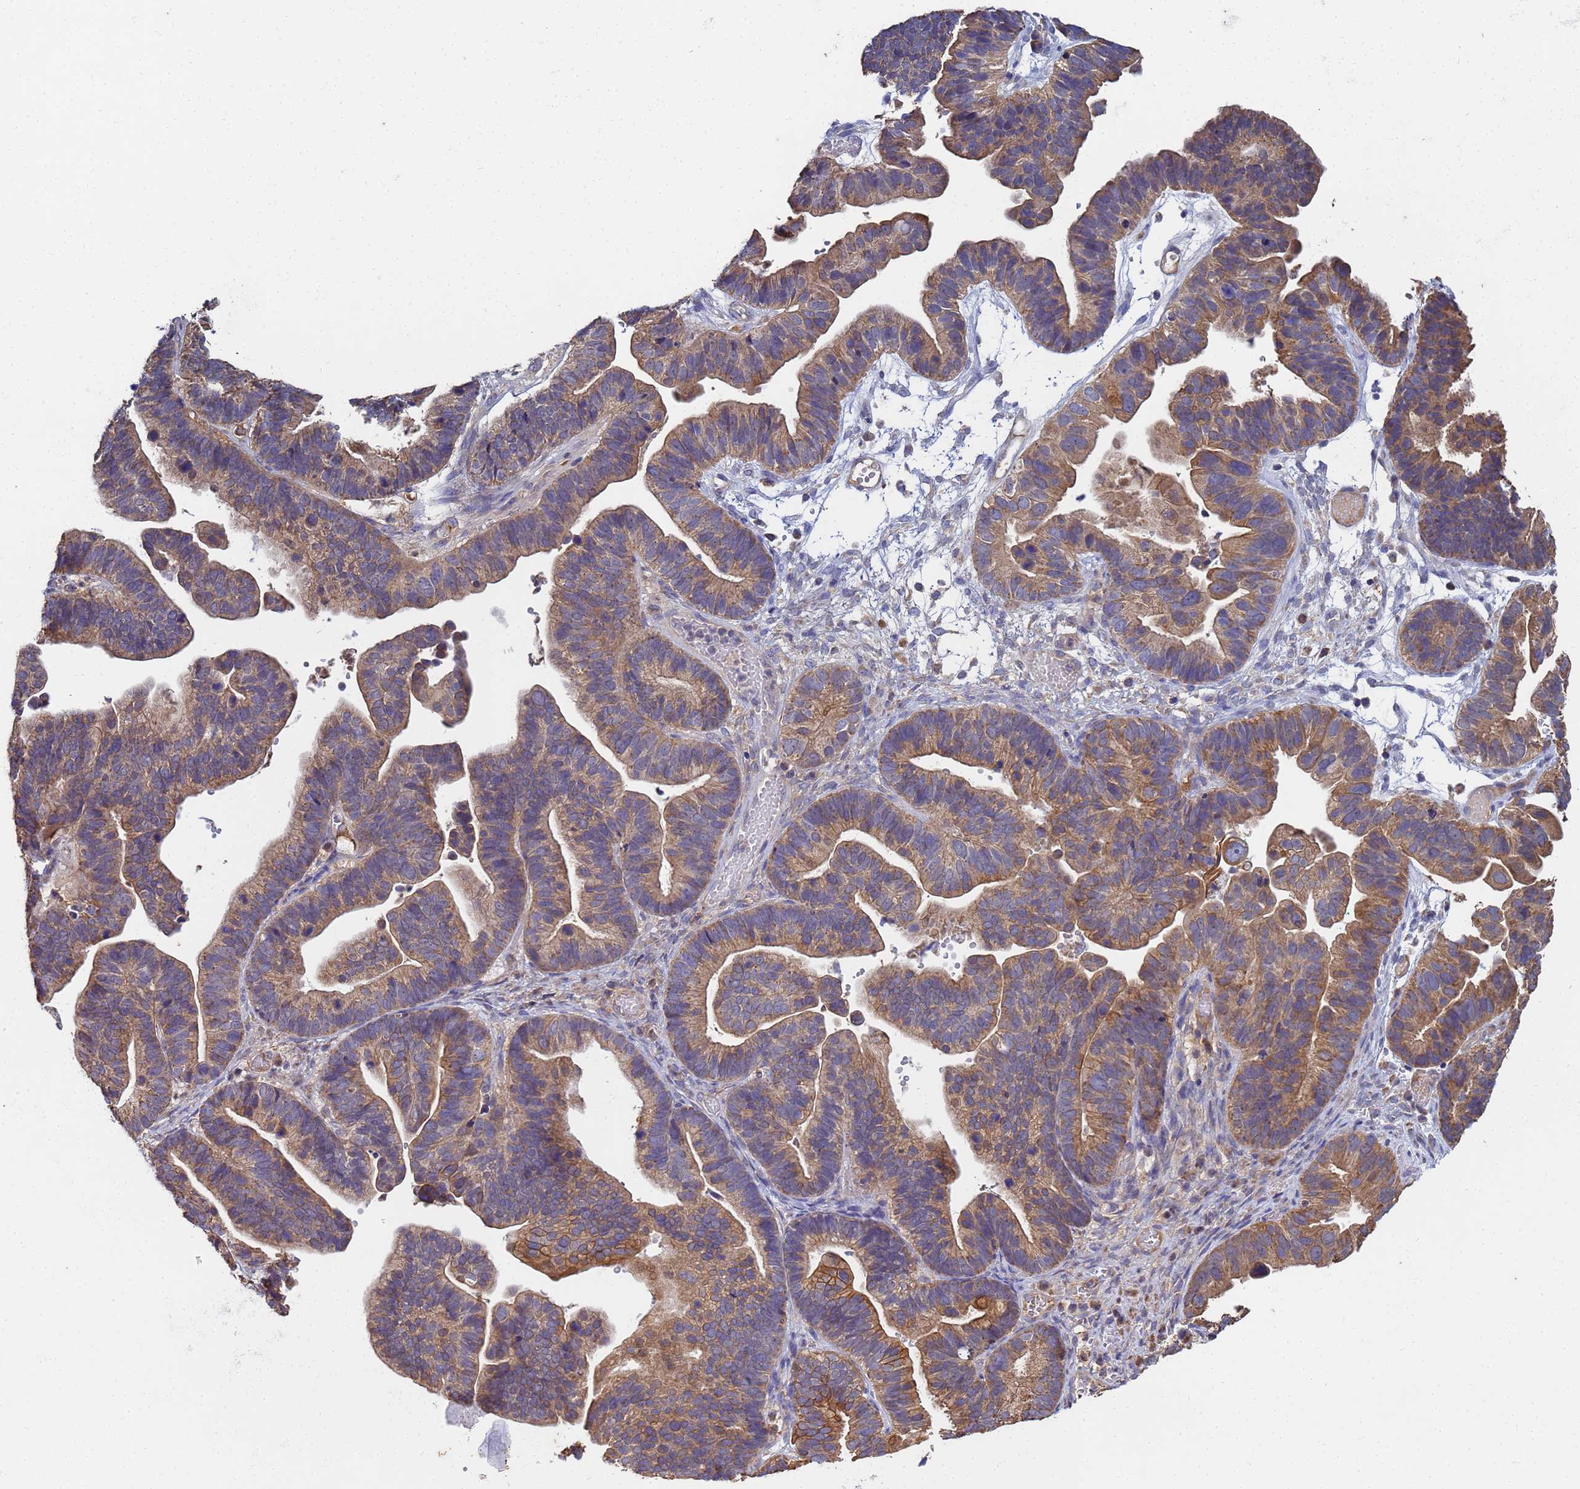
{"staining": {"intensity": "moderate", "quantity": ">75%", "location": "cytoplasmic/membranous"}, "tissue": "ovarian cancer", "cell_type": "Tumor cells", "image_type": "cancer", "snomed": [{"axis": "morphology", "description": "Cystadenocarcinoma, serous, NOS"}, {"axis": "topography", "description": "Ovary"}], "caption": "Moderate cytoplasmic/membranous protein positivity is identified in approximately >75% of tumor cells in ovarian cancer.", "gene": "C5orf34", "patient": {"sex": "female", "age": 56}}